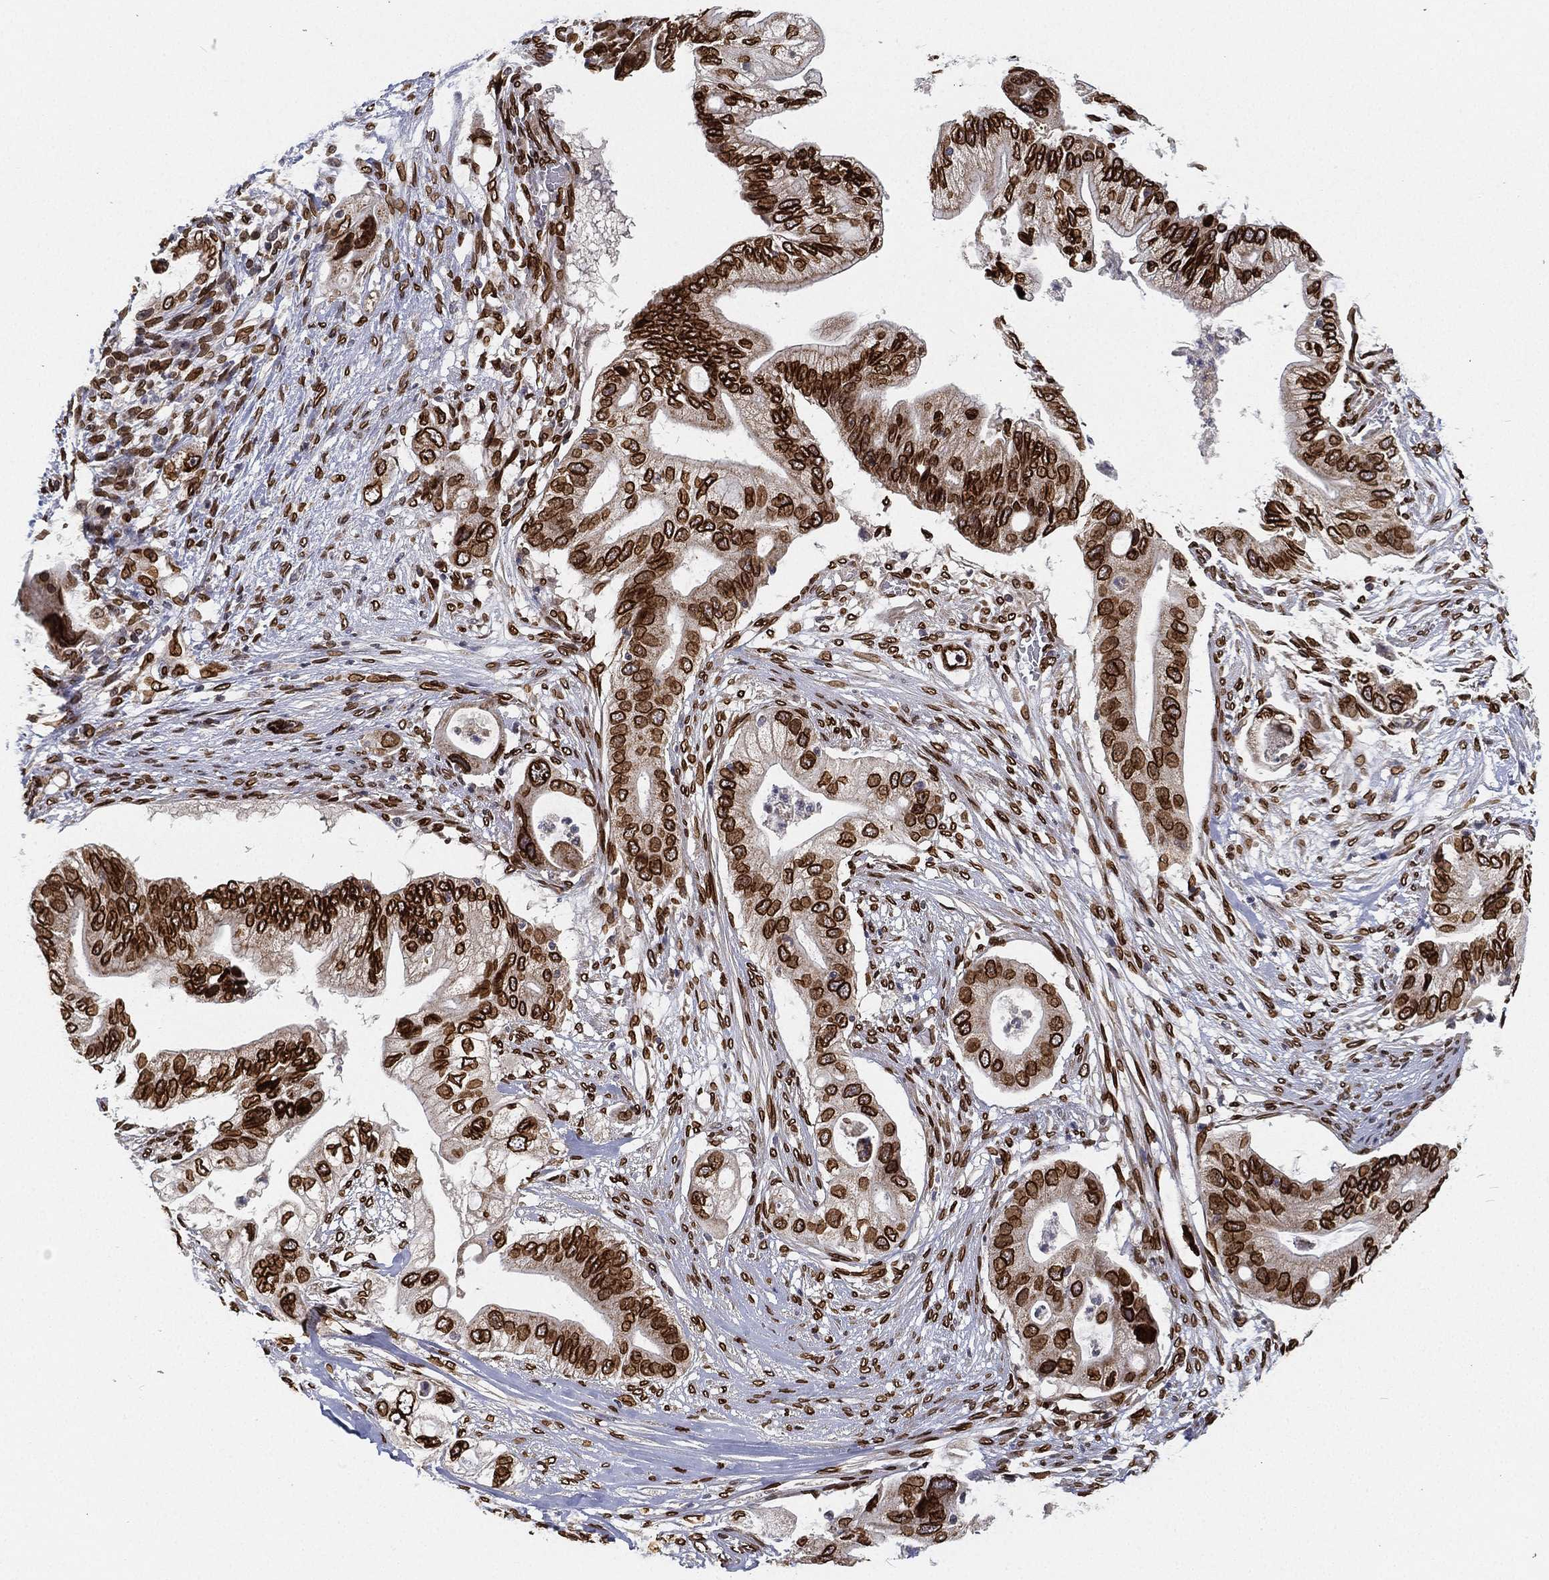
{"staining": {"intensity": "strong", "quantity": ">75%", "location": "cytoplasmic/membranous,nuclear"}, "tissue": "pancreatic cancer", "cell_type": "Tumor cells", "image_type": "cancer", "snomed": [{"axis": "morphology", "description": "Adenocarcinoma, NOS"}, {"axis": "topography", "description": "Pancreas"}], "caption": "Protein expression analysis of pancreatic cancer exhibits strong cytoplasmic/membranous and nuclear positivity in about >75% of tumor cells.", "gene": "PALB2", "patient": {"sex": "female", "age": 72}}